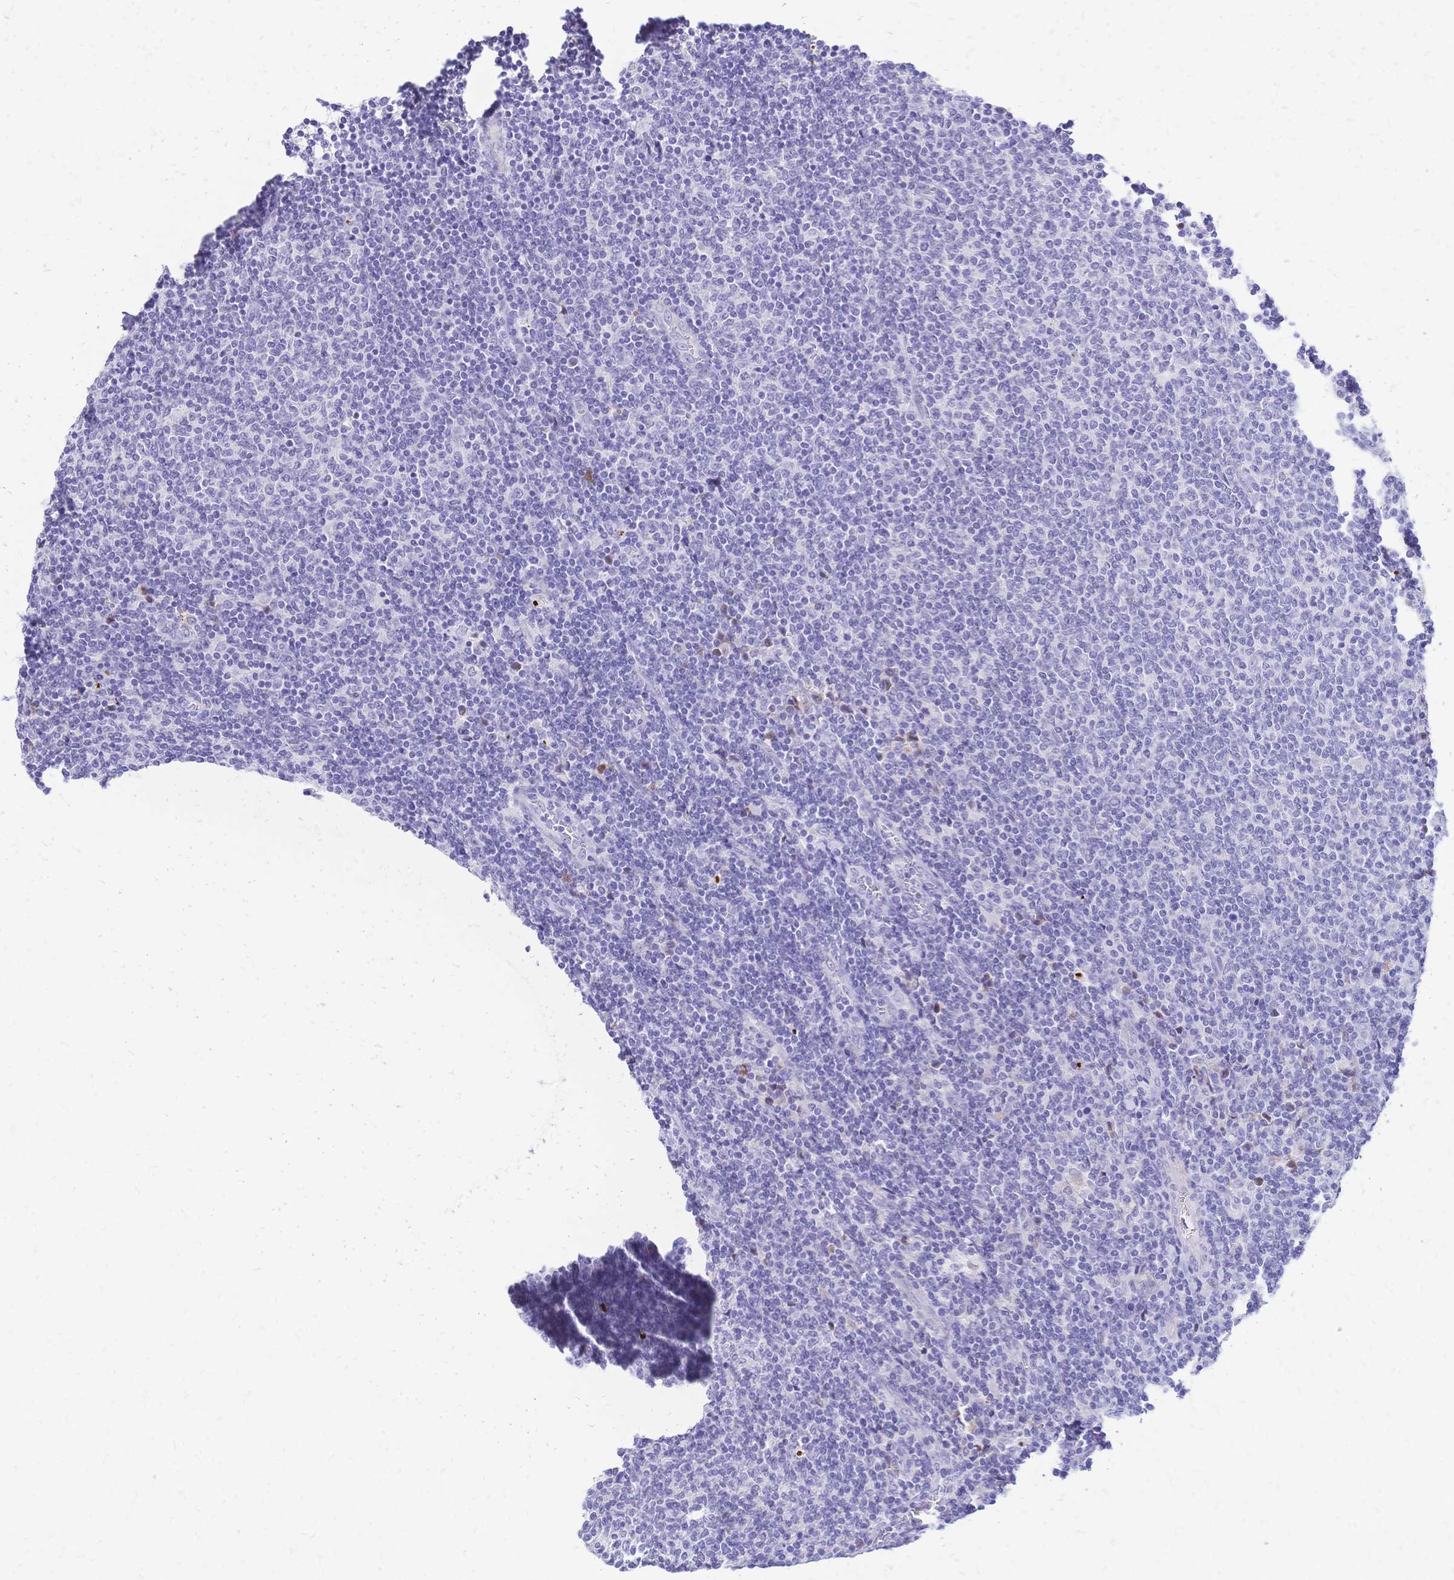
{"staining": {"intensity": "negative", "quantity": "none", "location": "none"}, "tissue": "lymphoma", "cell_type": "Tumor cells", "image_type": "cancer", "snomed": [{"axis": "morphology", "description": "Malignant lymphoma, non-Hodgkin's type, Low grade"}, {"axis": "topography", "description": "Lymph node"}], "caption": "This is a micrograph of immunohistochemistry (IHC) staining of malignant lymphoma, non-Hodgkin's type (low-grade), which shows no staining in tumor cells.", "gene": "GRB7", "patient": {"sex": "male", "age": 52}}